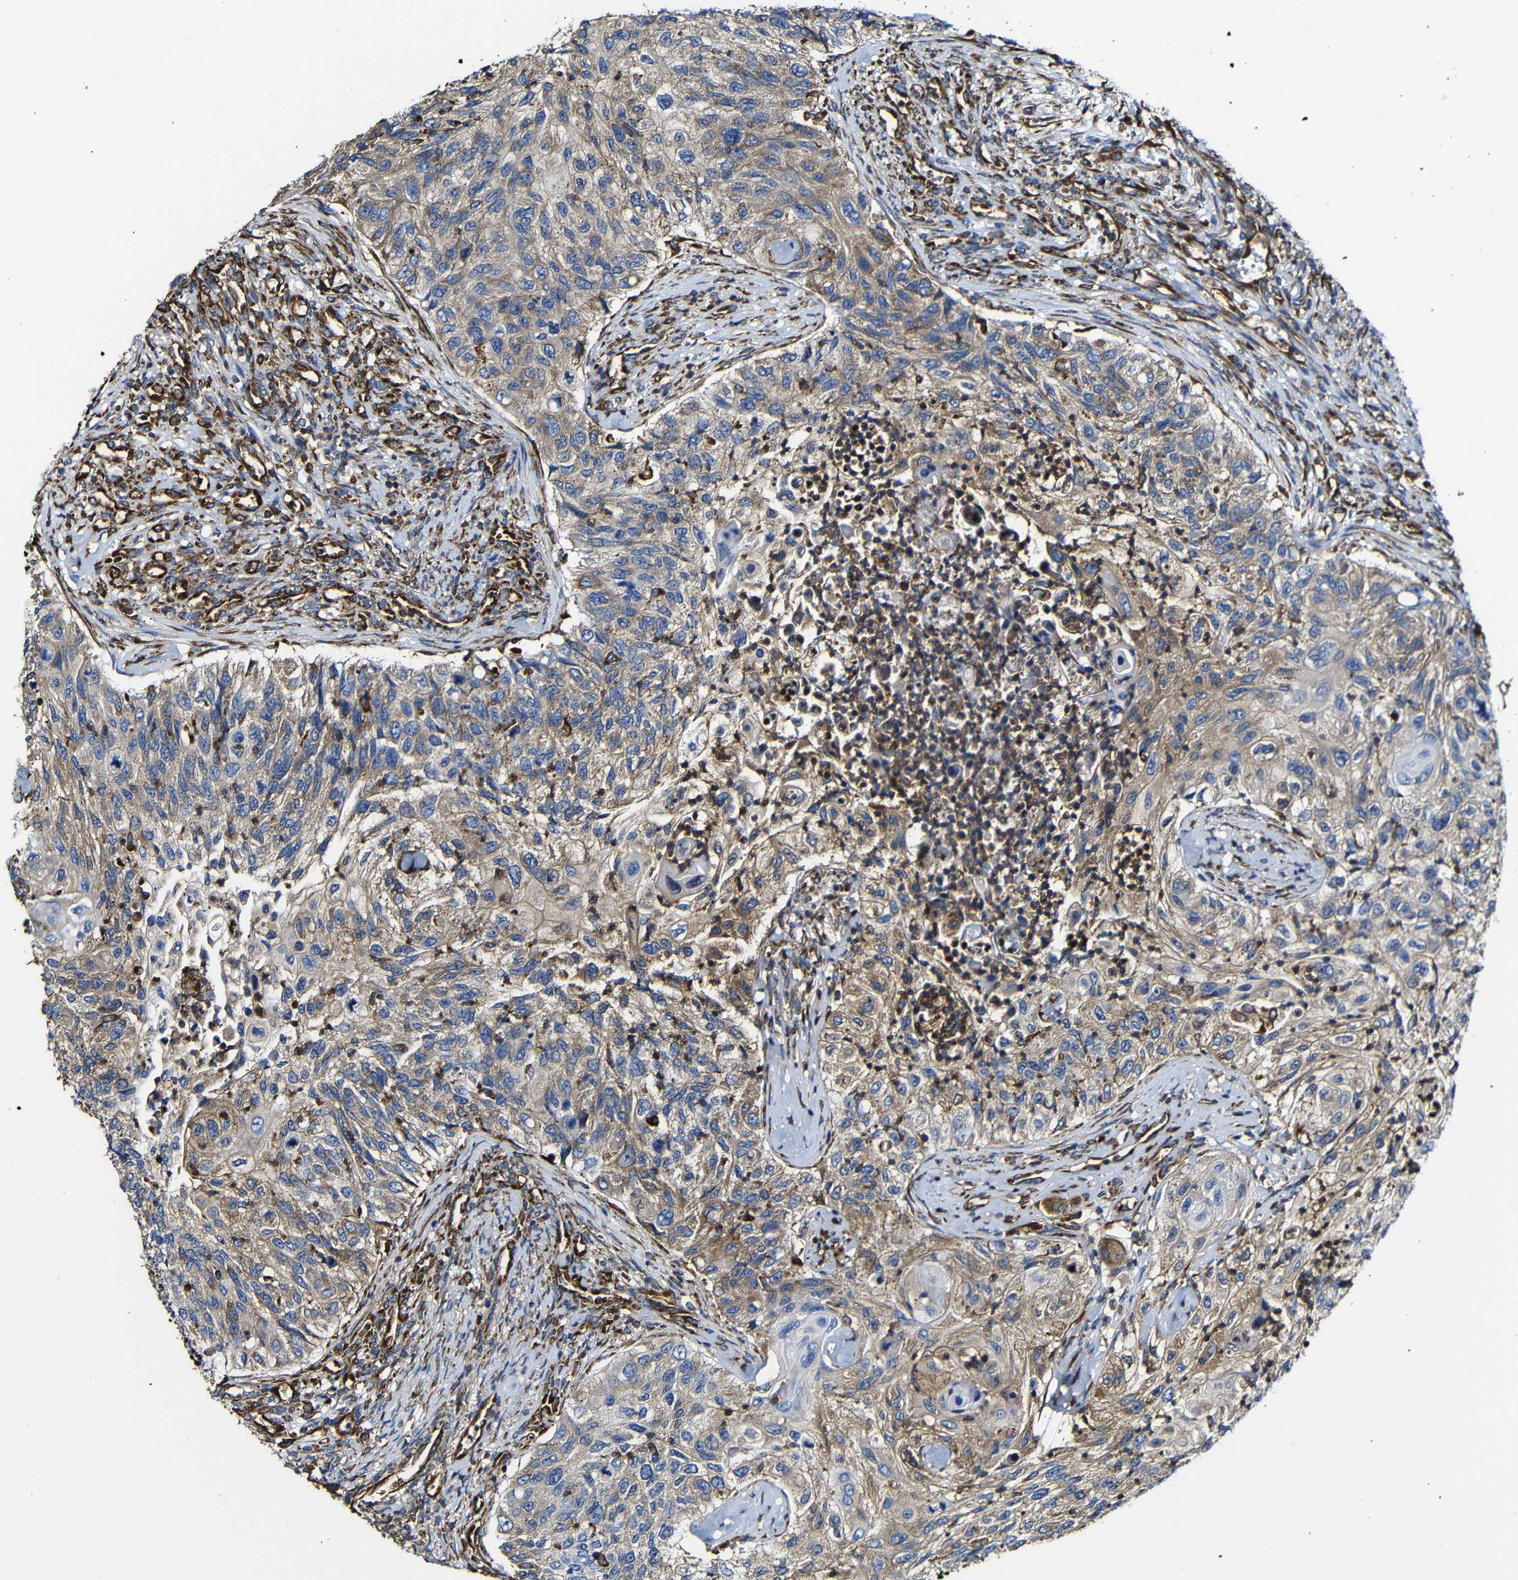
{"staining": {"intensity": "moderate", "quantity": ">75%", "location": "cytoplasmic/membranous"}, "tissue": "urothelial cancer", "cell_type": "Tumor cells", "image_type": "cancer", "snomed": [{"axis": "morphology", "description": "Urothelial carcinoma, High grade"}, {"axis": "topography", "description": "Urinary bladder"}], "caption": "Immunohistochemistry (IHC) histopathology image of neoplastic tissue: human urothelial carcinoma (high-grade) stained using immunohistochemistry (IHC) displays medium levels of moderate protein expression localized specifically in the cytoplasmic/membranous of tumor cells, appearing as a cytoplasmic/membranous brown color.", "gene": "MSN", "patient": {"sex": "female", "age": 60}}